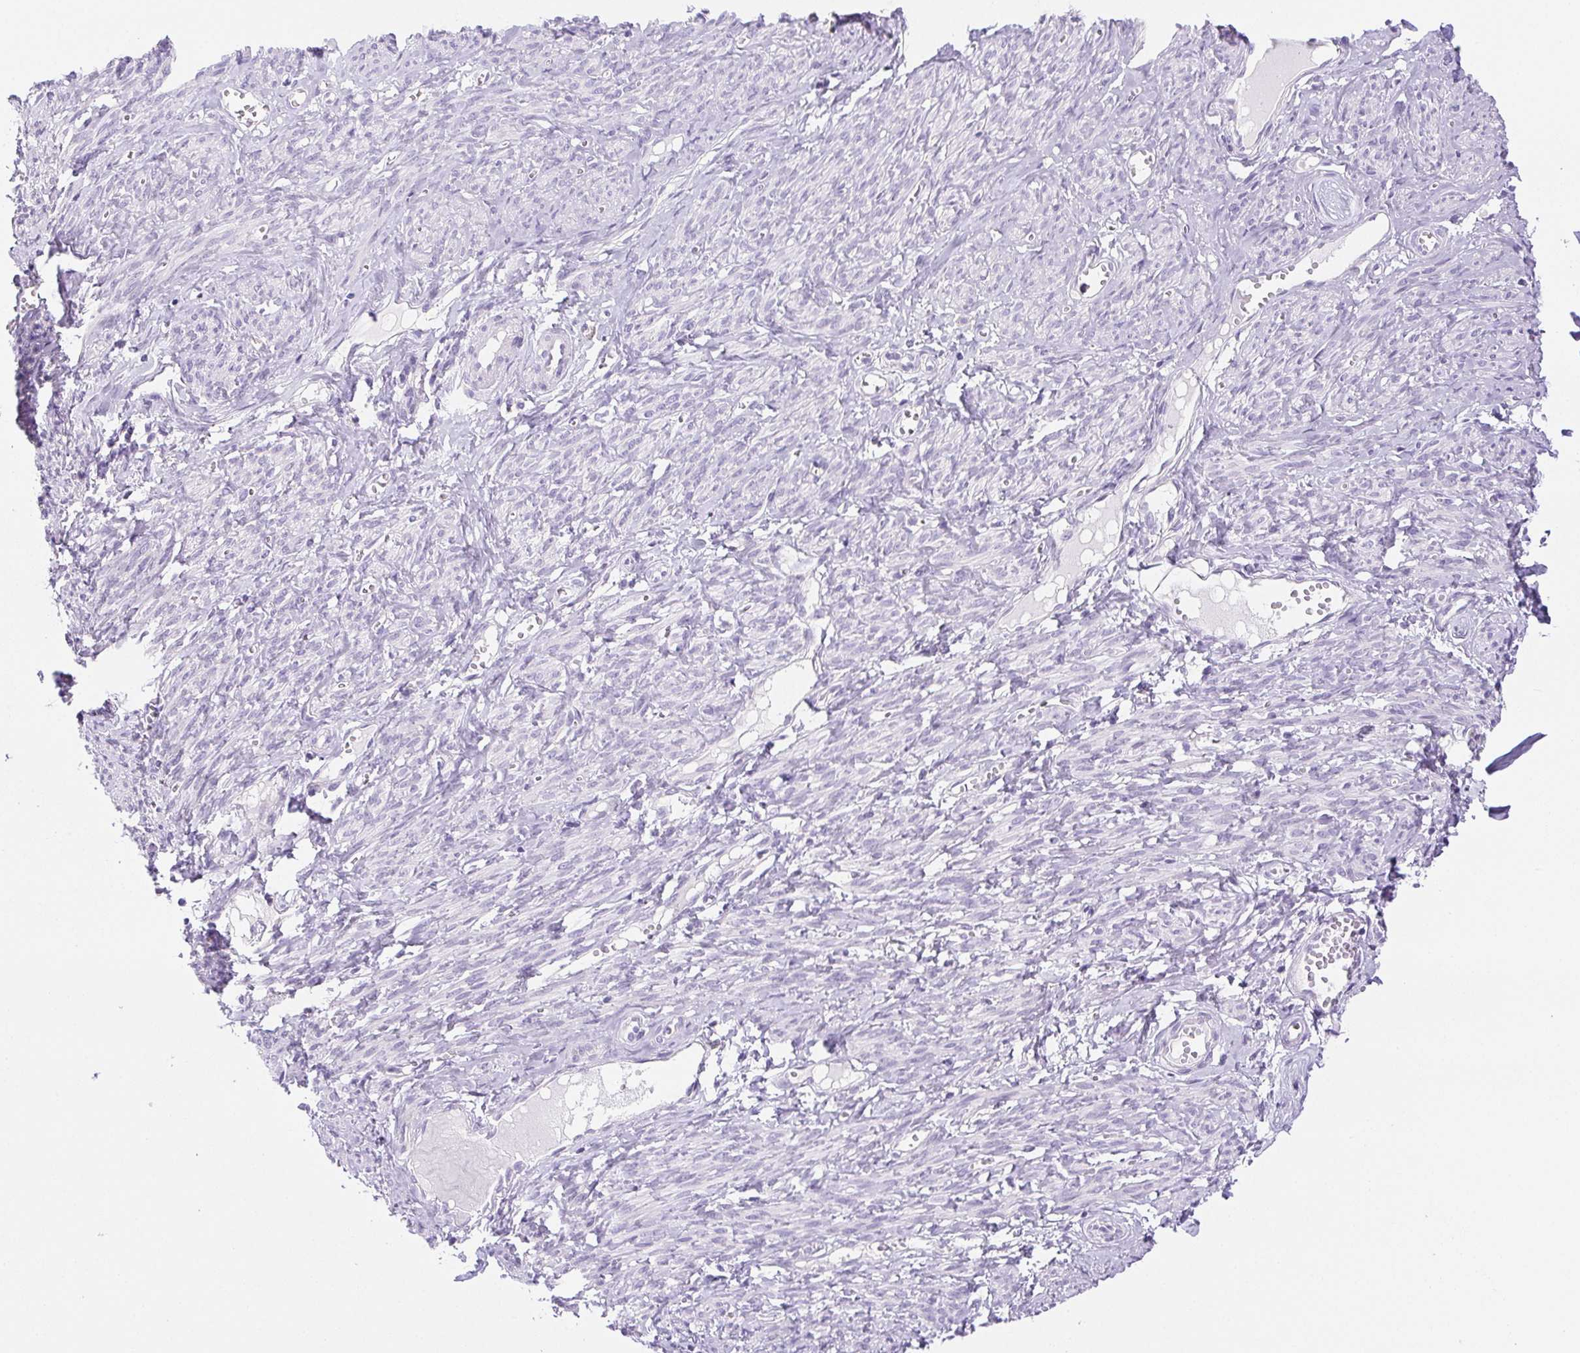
{"staining": {"intensity": "negative", "quantity": "none", "location": "none"}, "tissue": "smooth muscle", "cell_type": "Smooth muscle cells", "image_type": "normal", "snomed": [{"axis": "morphology", "description": "Normal tissue, NOS"}, {"axis": "topography", "description": "Smooth muscle"}], "caption": "Immunohistochemical staining of unremarkable human smooth muscle reveals no significant expression in smooth muscle cells.", "gene": "PAPPA2", "patient": {"sex": "female", "age": 65}}